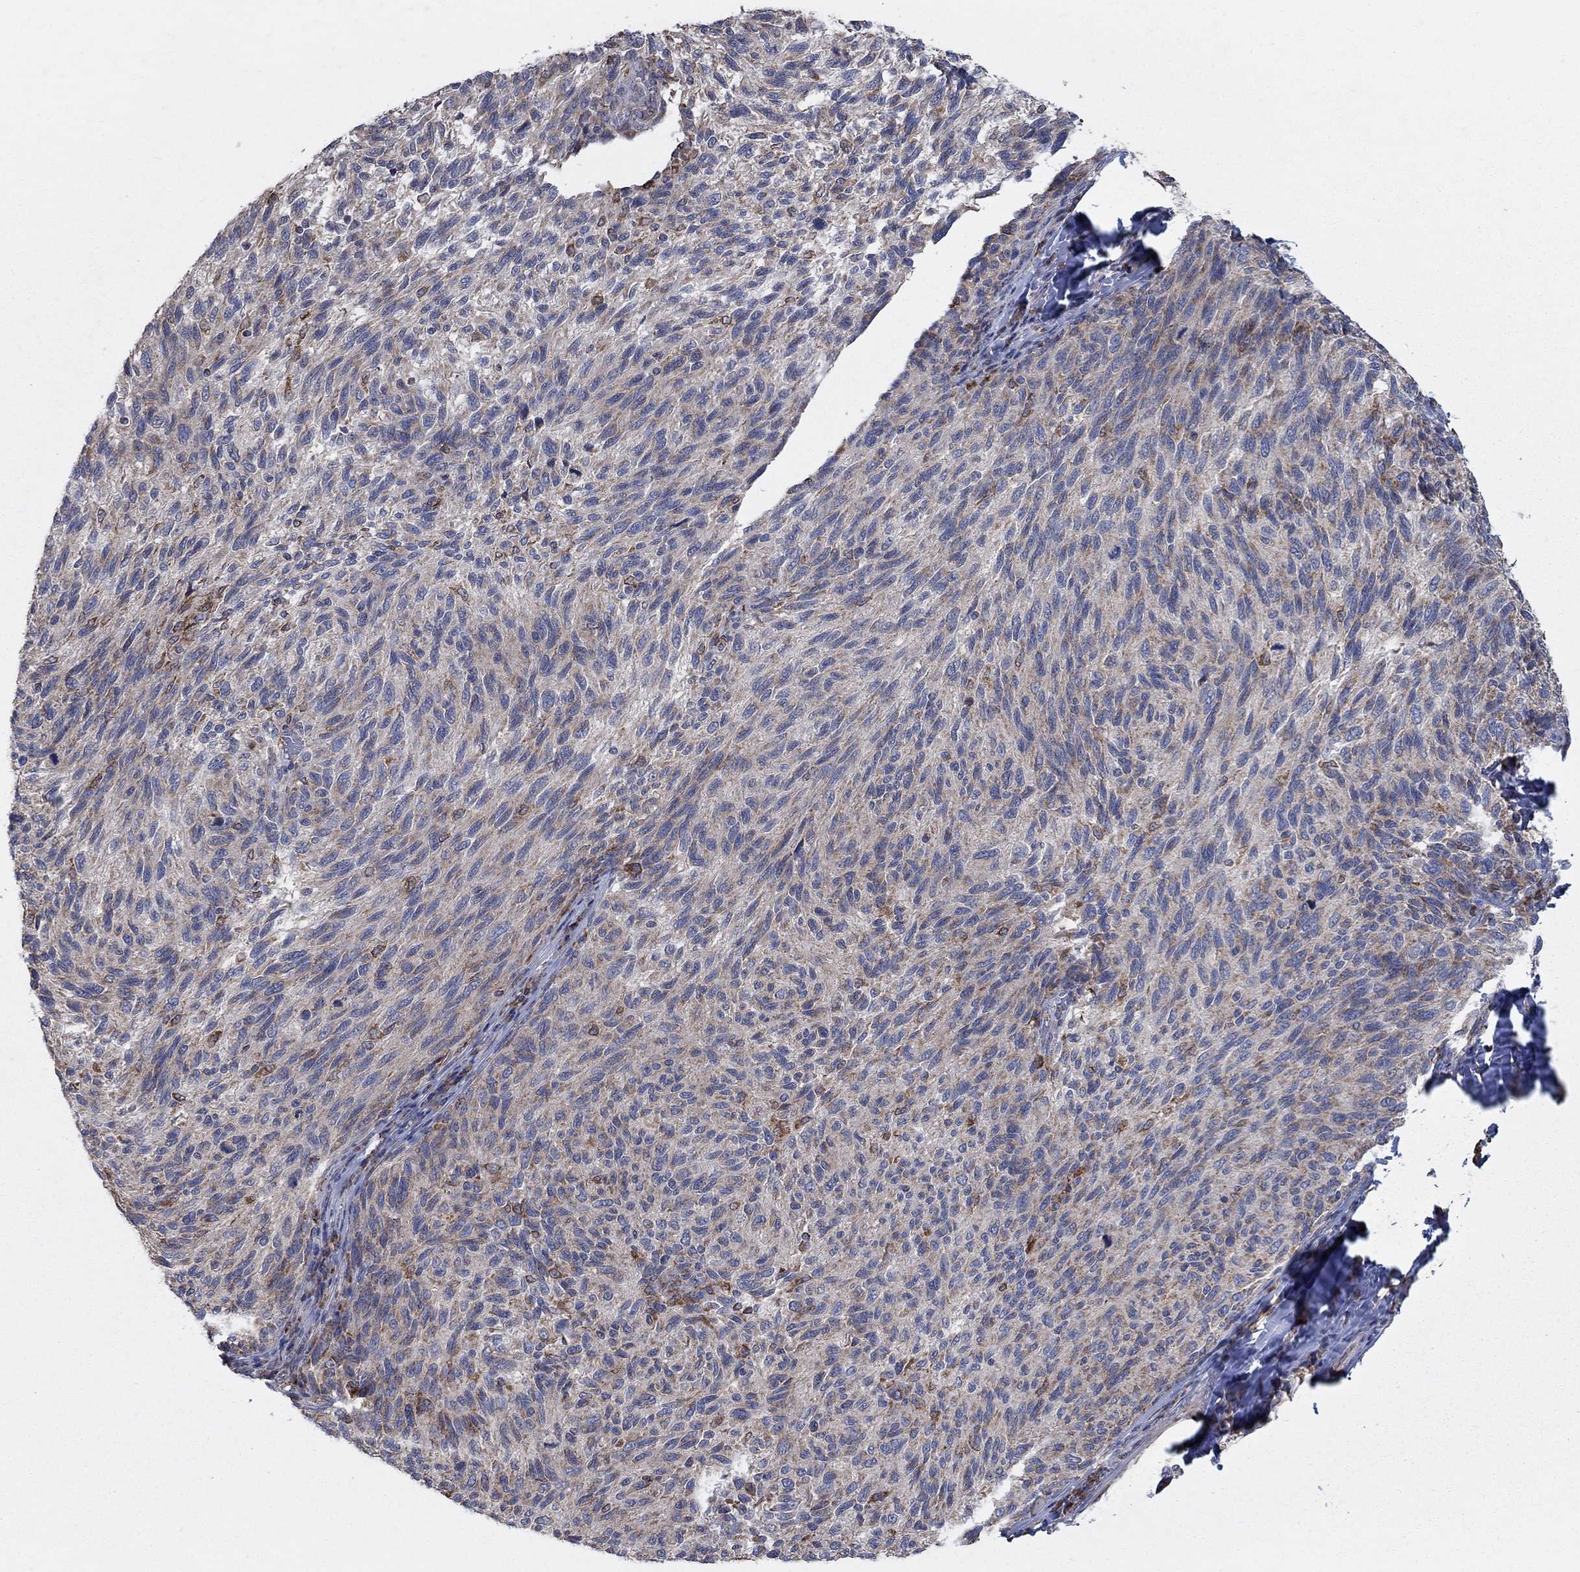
{"staining": {"intensity": "strong", "quantity": "25%-75%", "location": "cytoplasmic/membranous"}, "tissue": "melanoma", "cell_type": "Tumor cells", "image_type": "cancer", "snomed": [{"axis": "morphology", "description": "Malignant melanoma, NOS"}, {"axis": "topography", "description": "Skin"}], "caption": "Malignant melanoma stained for a protein exhibits strong cytoplasmic/membranous positivity in tumor cells.", "gene": "NCEH1", "patient": {"sex": "female", "age": 73}}